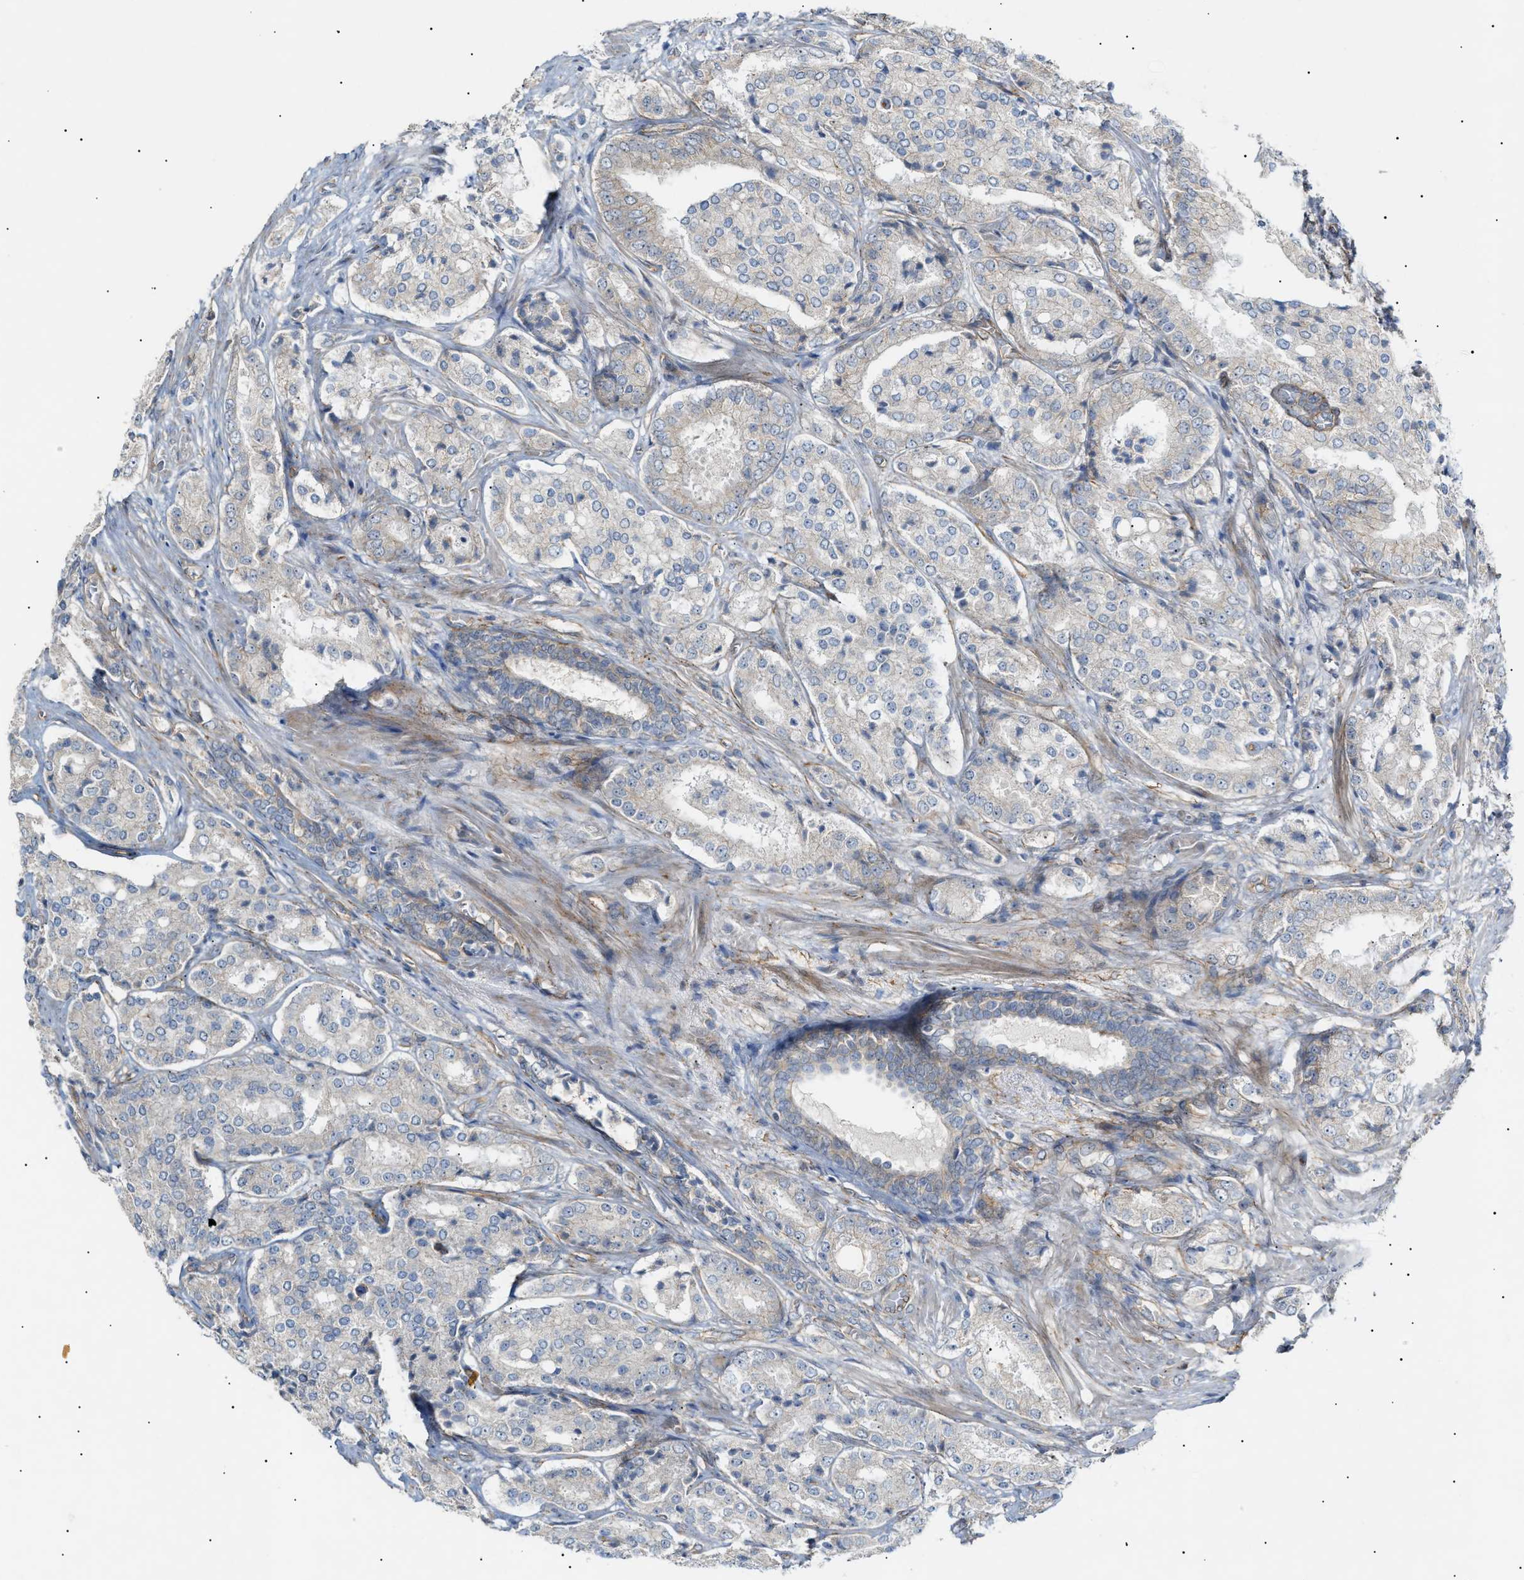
{"staining": {"intensity": "weak", "quantity": "<25%", "location": "cytoplasmic/membranous"}, "tissue": "prostate cancer", "cell_type": "Tumor cells", "image_type": "cancer", "snomed": [{"axis": "morphology", "description": "Adenocarcinoma, High grade"}, {"axis": "topography", "description": "Prostate"}], "caption": "DAB immunohistochemical staining of human prostate cancer reveals no significant positivity in tumor cells.", "gene": "ZFHX2", "patient": {"sex": "male", "age": 65}}